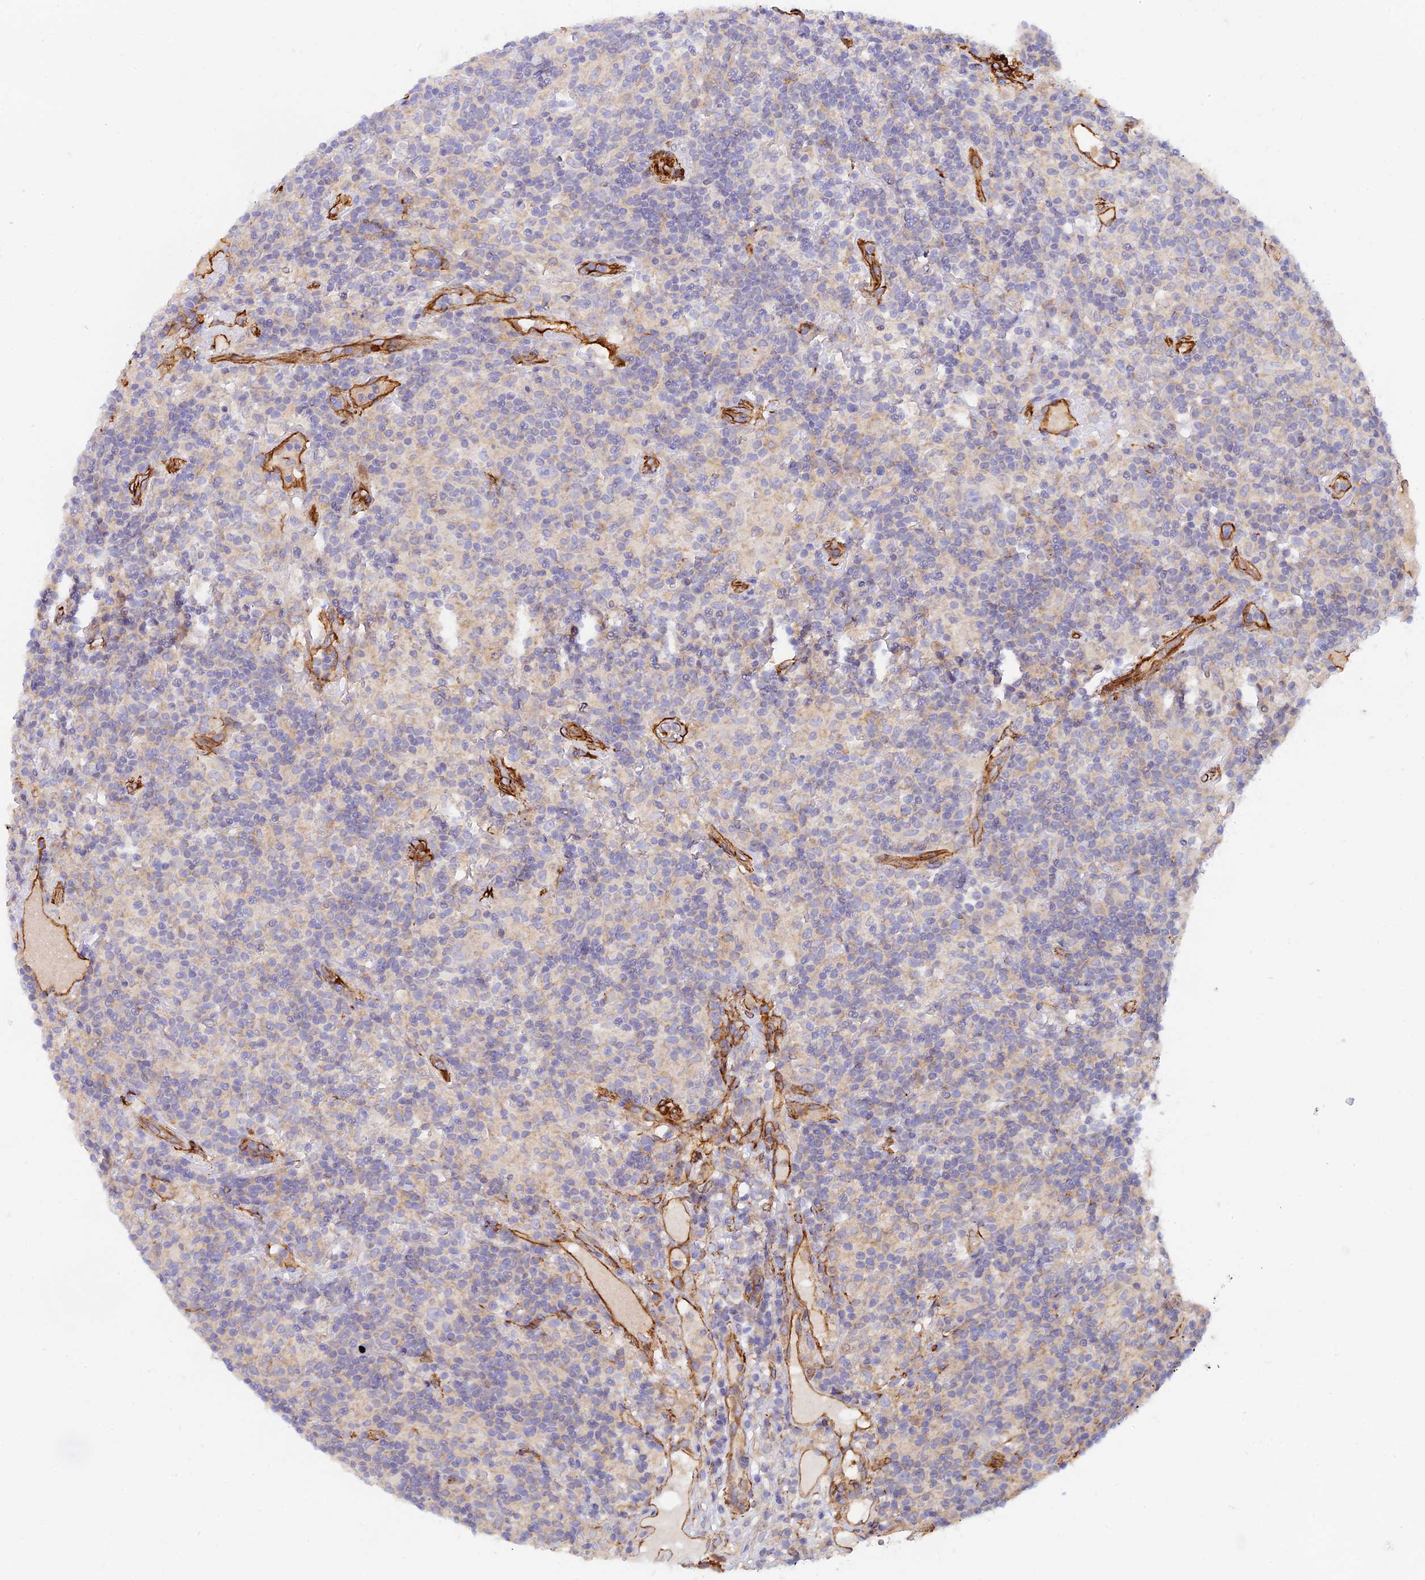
{"staining": {"intensity": "weak", "quantity": "<25%", "location": "cytoplasmic/membranous"}, "tissue": "lymphoma", "cell_type": "Tumor cells", "image_type": "cancer", "snomed": [{"axis": "morphology", "description": "Hodgkin's disease, NOS"}, {"axis": "topography", "description": "Lymph node"}], "caption": "Histopathology image shows no protein staining in tumor cells of Hodgkin's disease tissue.", "gene": "MYO9A", "patient": {"sex": "male", "age": 70}}